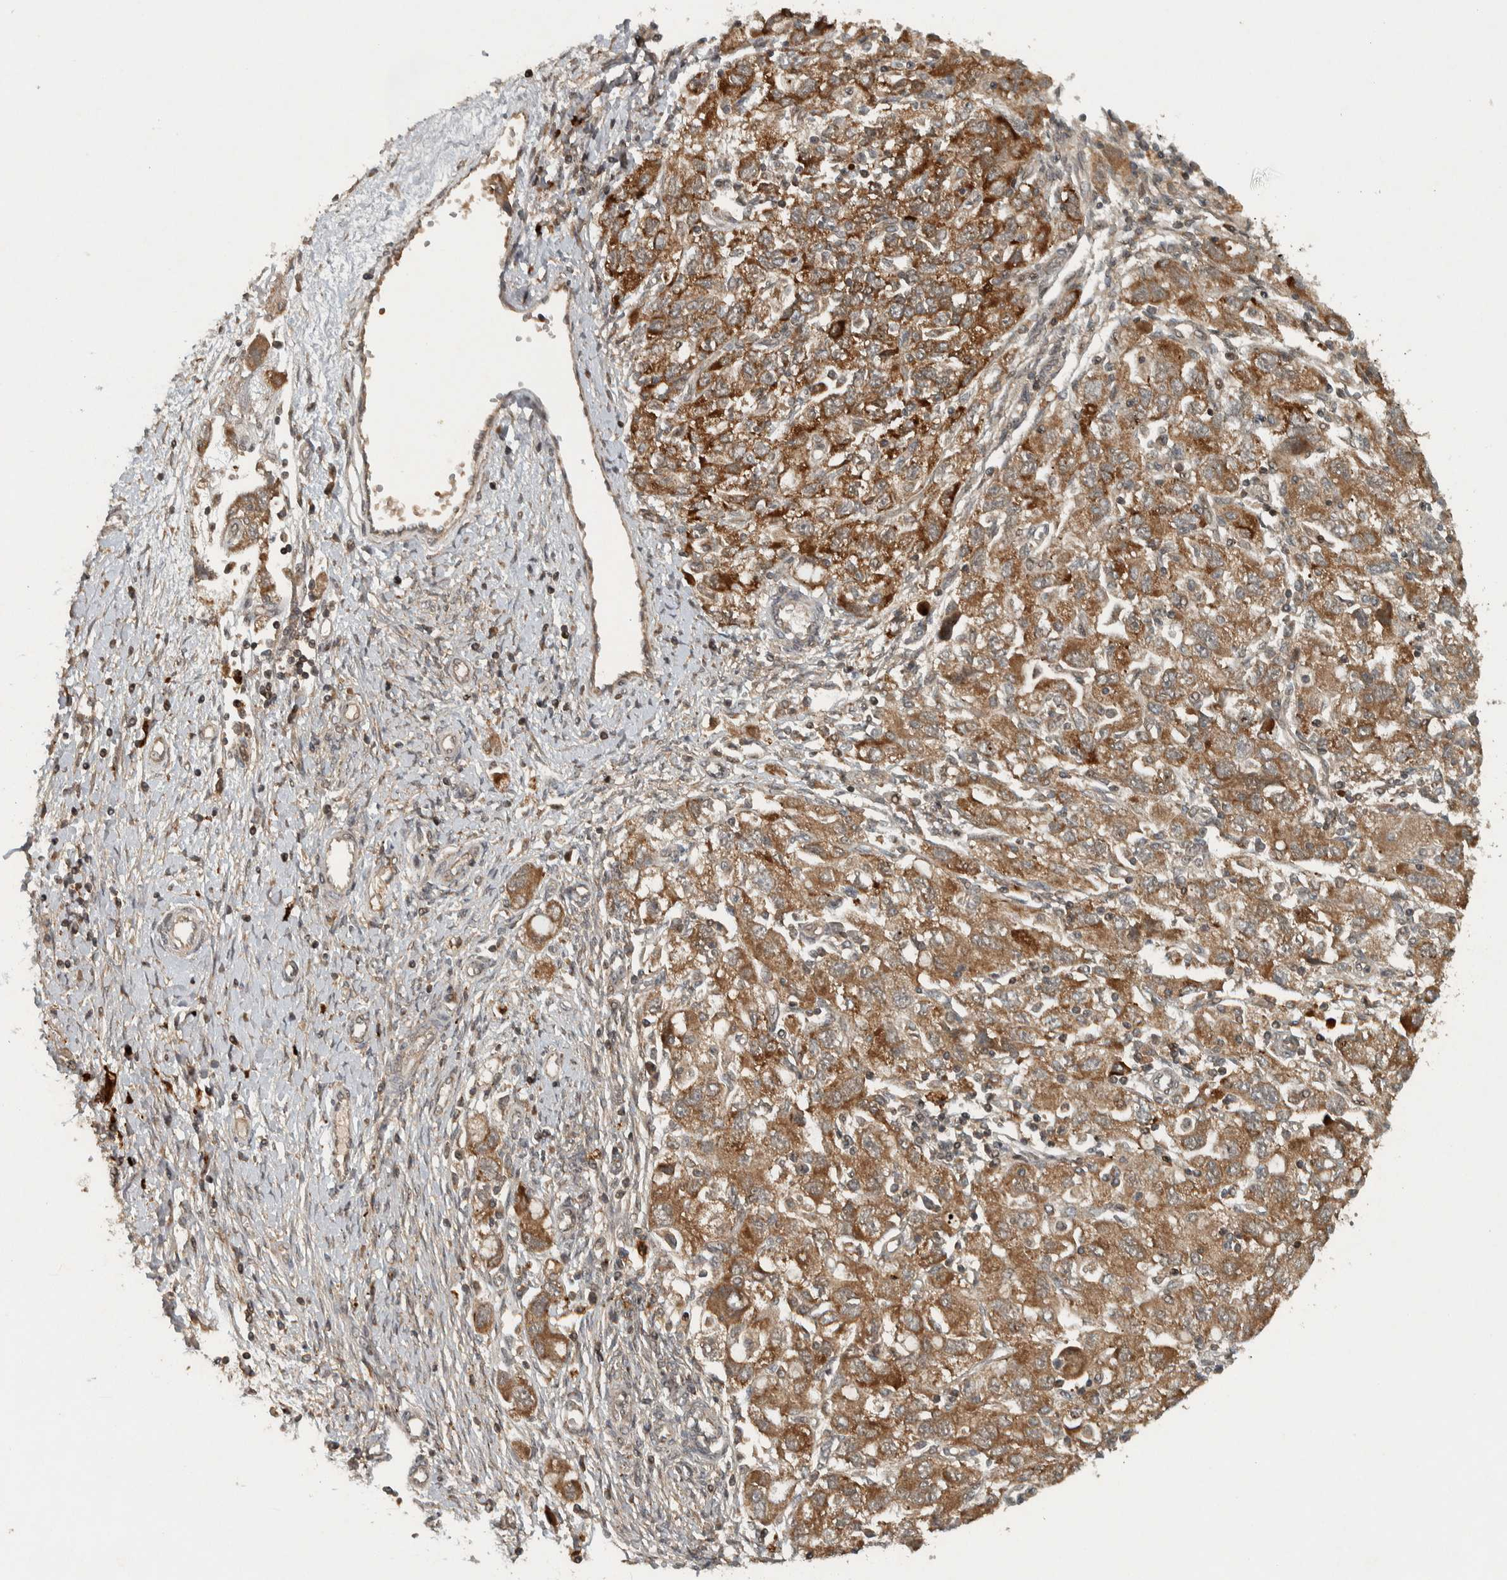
{"staining": {"intensity": "moderate", "quantity": ">75%", "location": "cytoplasmic/membranous"}, "tissue": "ovarian cancer", "cell_type": "Tumor cells", "image_type": "cancer", "snomed": [{"axis": "morphology", "description": "Carcinoma, NOS"}, {"axis": "morphology", "description": "Cystadenocarcinoma, serous, NOS"}, {"axis": "topography", "description": "Ovary"}], "caption": "There is medium levels of moderate cytoplasmic/membranous staining in tumor cells of ovarian cancer, as demonstrated by immunohistochemical staining (brown color).", "gene": "KIFAP3", "patient": {"sex": "female", "age": 69}}